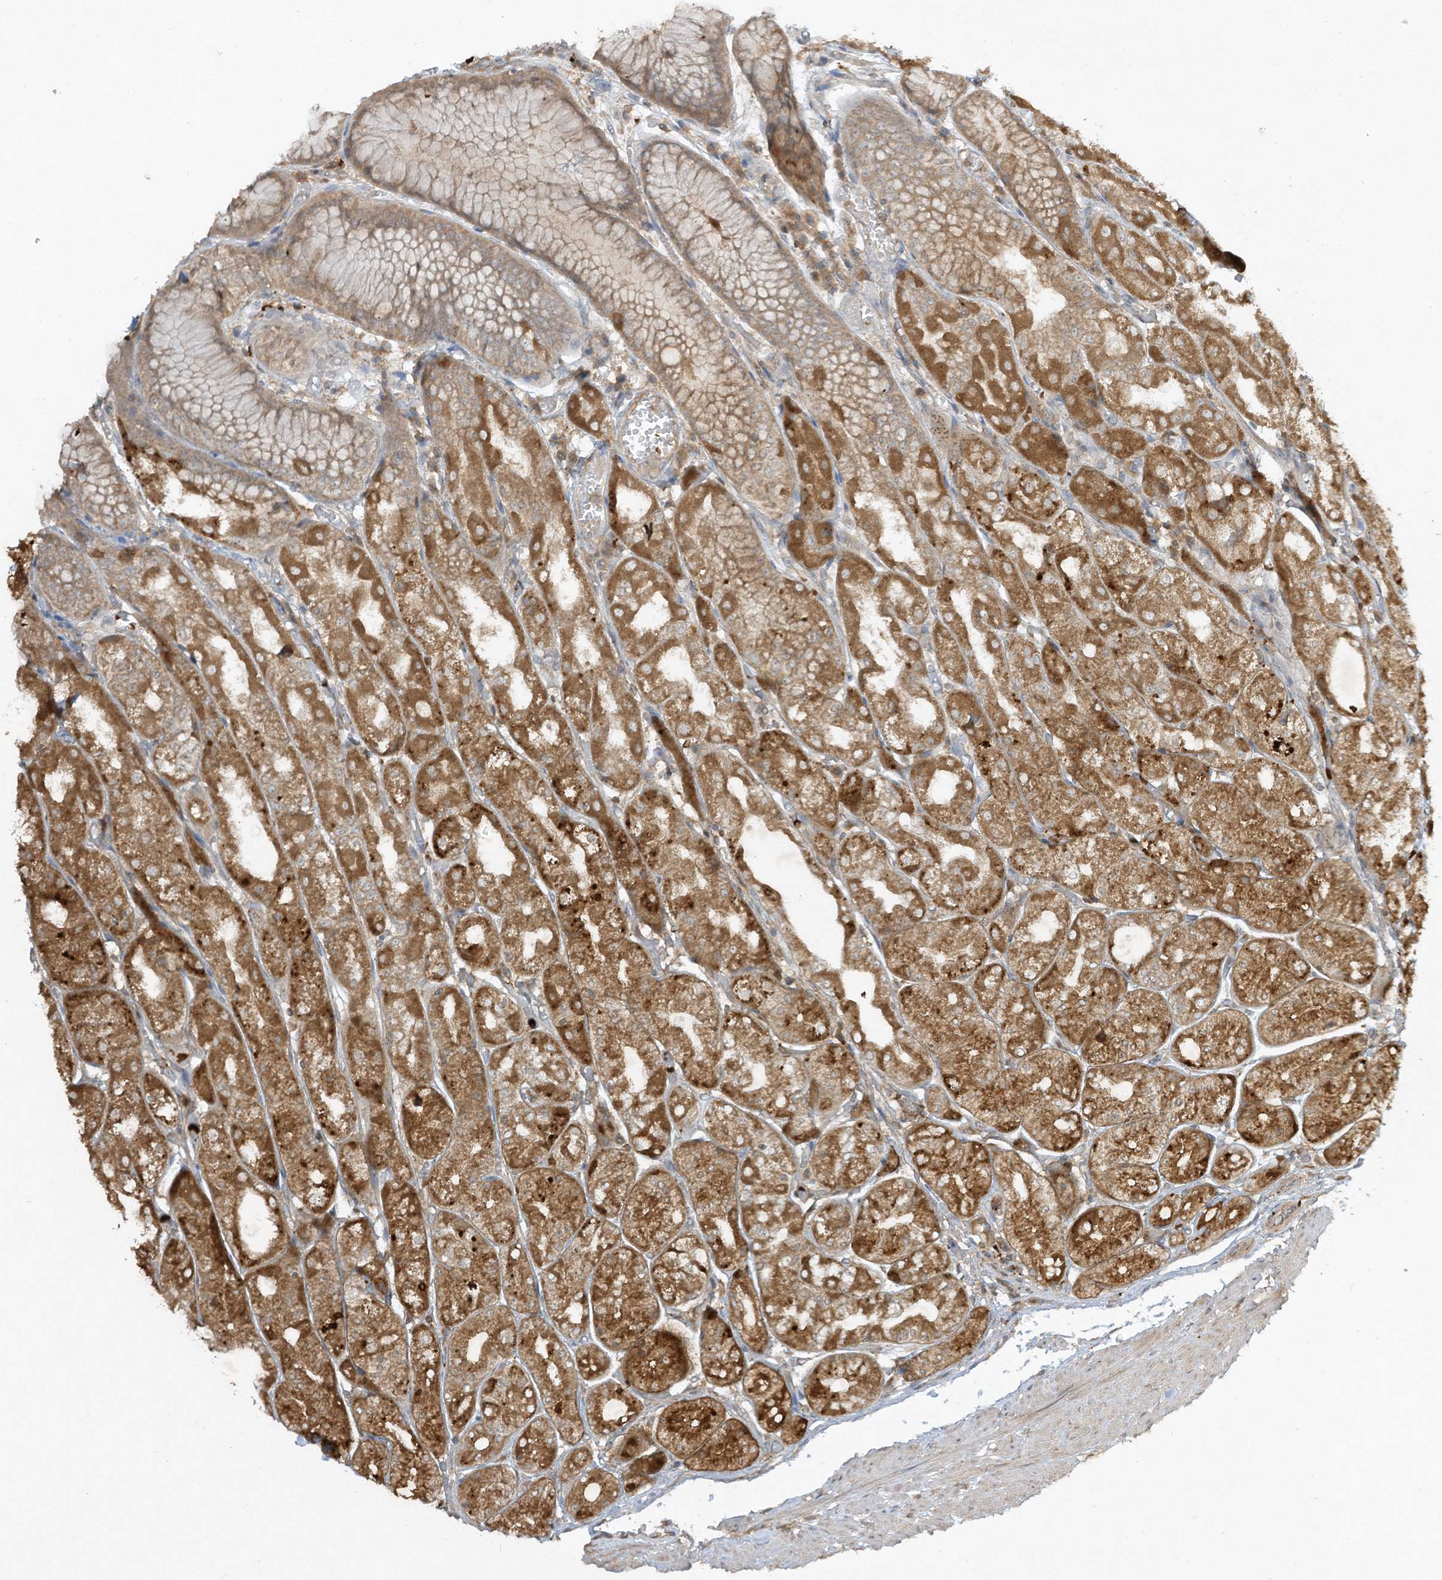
{"staining": {"intensity": "strong", "quantity": "25%-75%", "location": "cytoplasmic/membranous"}, "tissue": "stomach", "cell_type": "Glandular cells", "image_type": "normal", "snomed": [{"axis": "morphology", "description": "Normal tissue, NOS"}, {"axis": "topography", "description": "Stomach, upper"}], "caption": "Protein staining reveals strong cytoplasmic/membranous staining in approximately 25%-75% of glandular cells in unremarkable stomach.", "gene": "LDAH", "patient": {"sex": "male", "age": 72}}